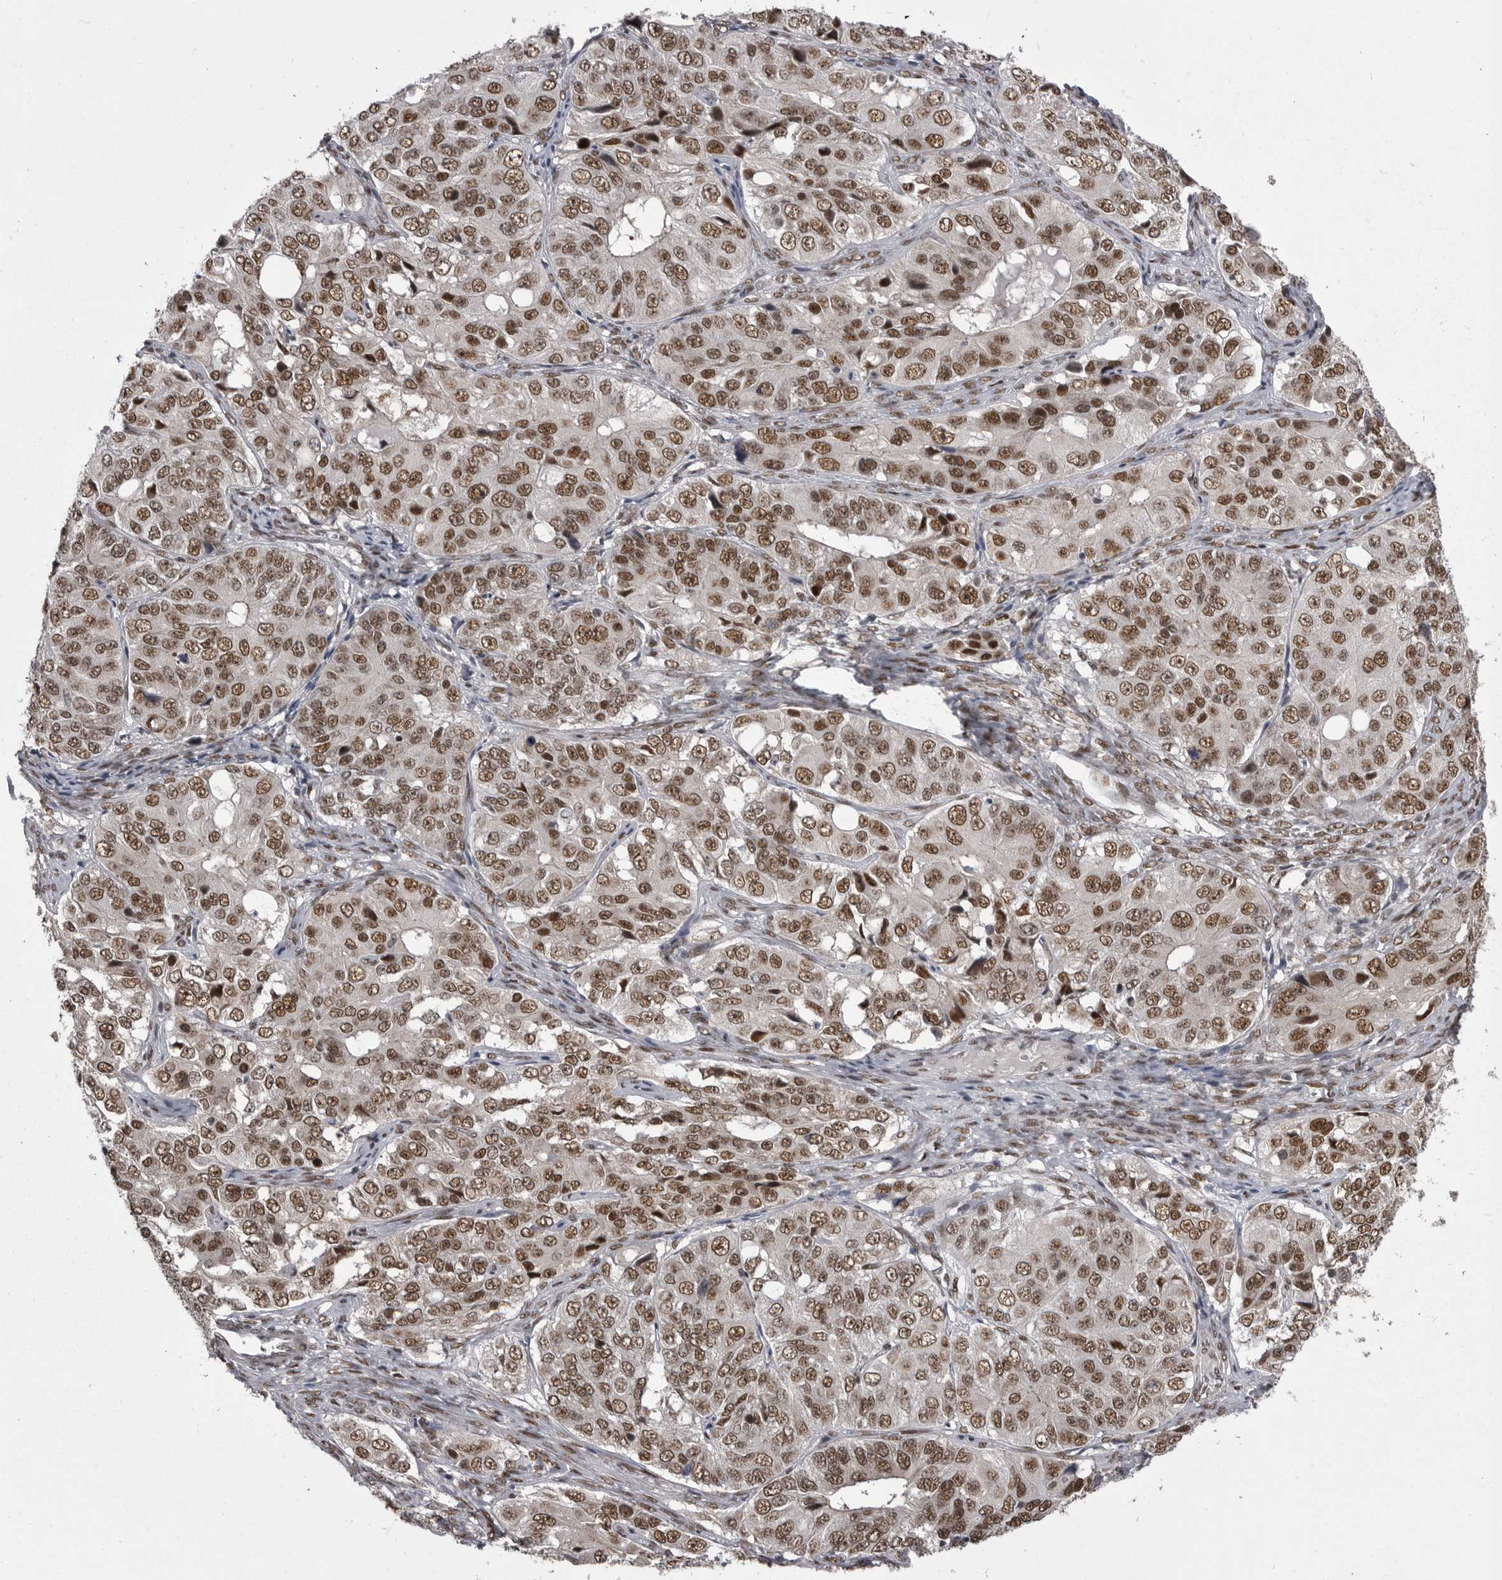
{"staining": {"intensity": "strong", "quantity": ">75%", "location": "nuclear"}, "tissue": "ovarian cancer", "cell_type": "Tumor cells", "image_type": "cancer", "snomed": [{"axis": "morphology", "description": "Carcinoma, endometroid"}, {"axis": "topography", "description": "Ovary"}], "caption": "Immunohistochemistry (IHC) (DAB (3,3'-diaminobenzidine)) staining of human ovarian cancer (endometroid carcinoma) reveals strong nuclear protein positivity in about >75% of tumor cells.", "gene": "MEPCE", "patient": {"sex": "female", "age": 51}}